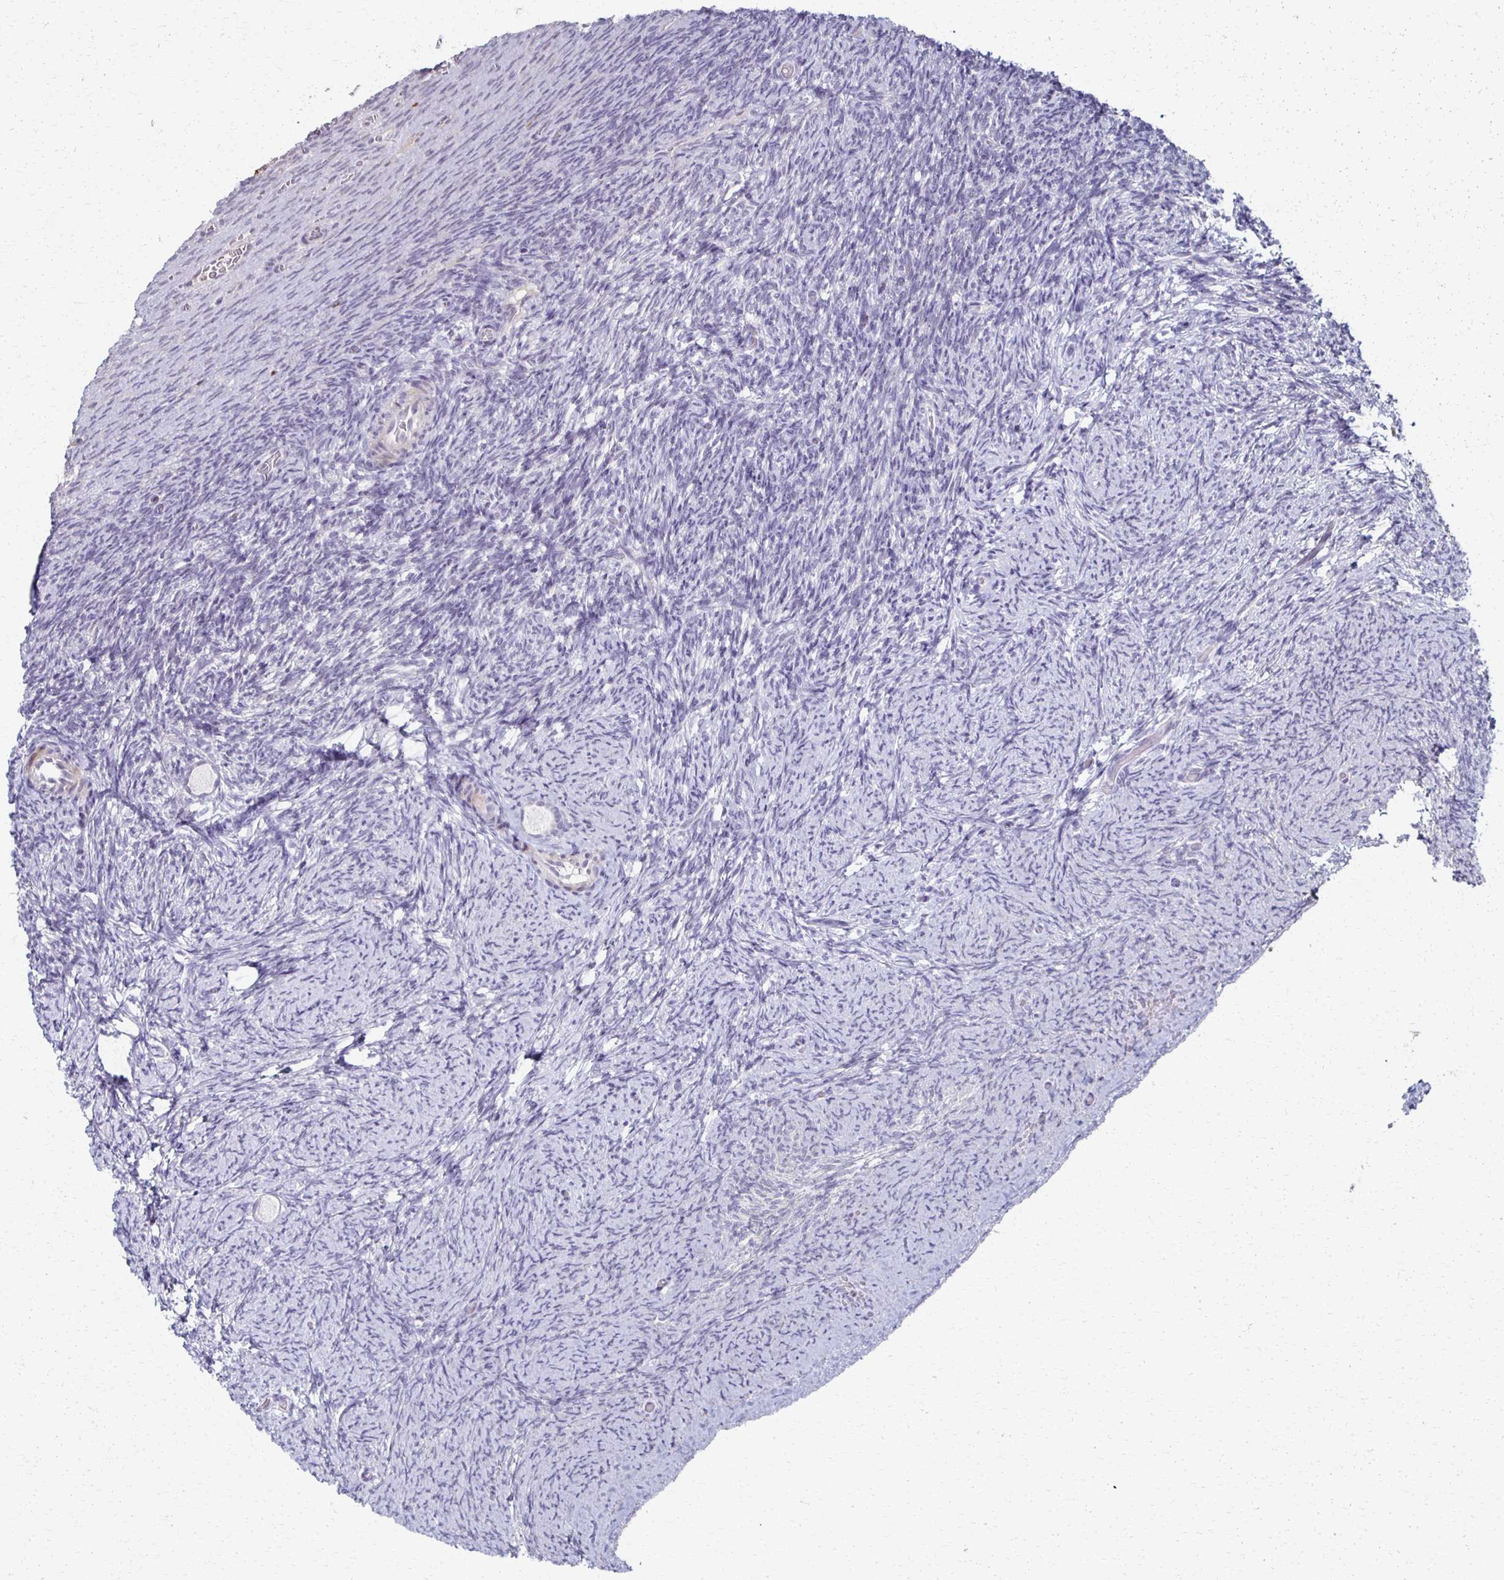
{"staining": {"intensity": "negative", "quantity": "none", "location": "none"}, "tissue": "ovary", "cell_type": "Follicle cells", "image_type": "normal", "snomed": [{"axis": "morphology", "description": "Normal tissue, NOS"}, {"axis": "topography", "description": "Ovary"}], "caption": "An IHC photomicrograph of normal ovary is shown. There is no staining in follicle cells of ovary. The staining is performed using DAB (3,3'-diaminobenzidine) brown chromogen with nuclei counter-stained in using hematoxylin.", "gene": "FOXO4", "patient": {"sex": "female", "age": 34}}